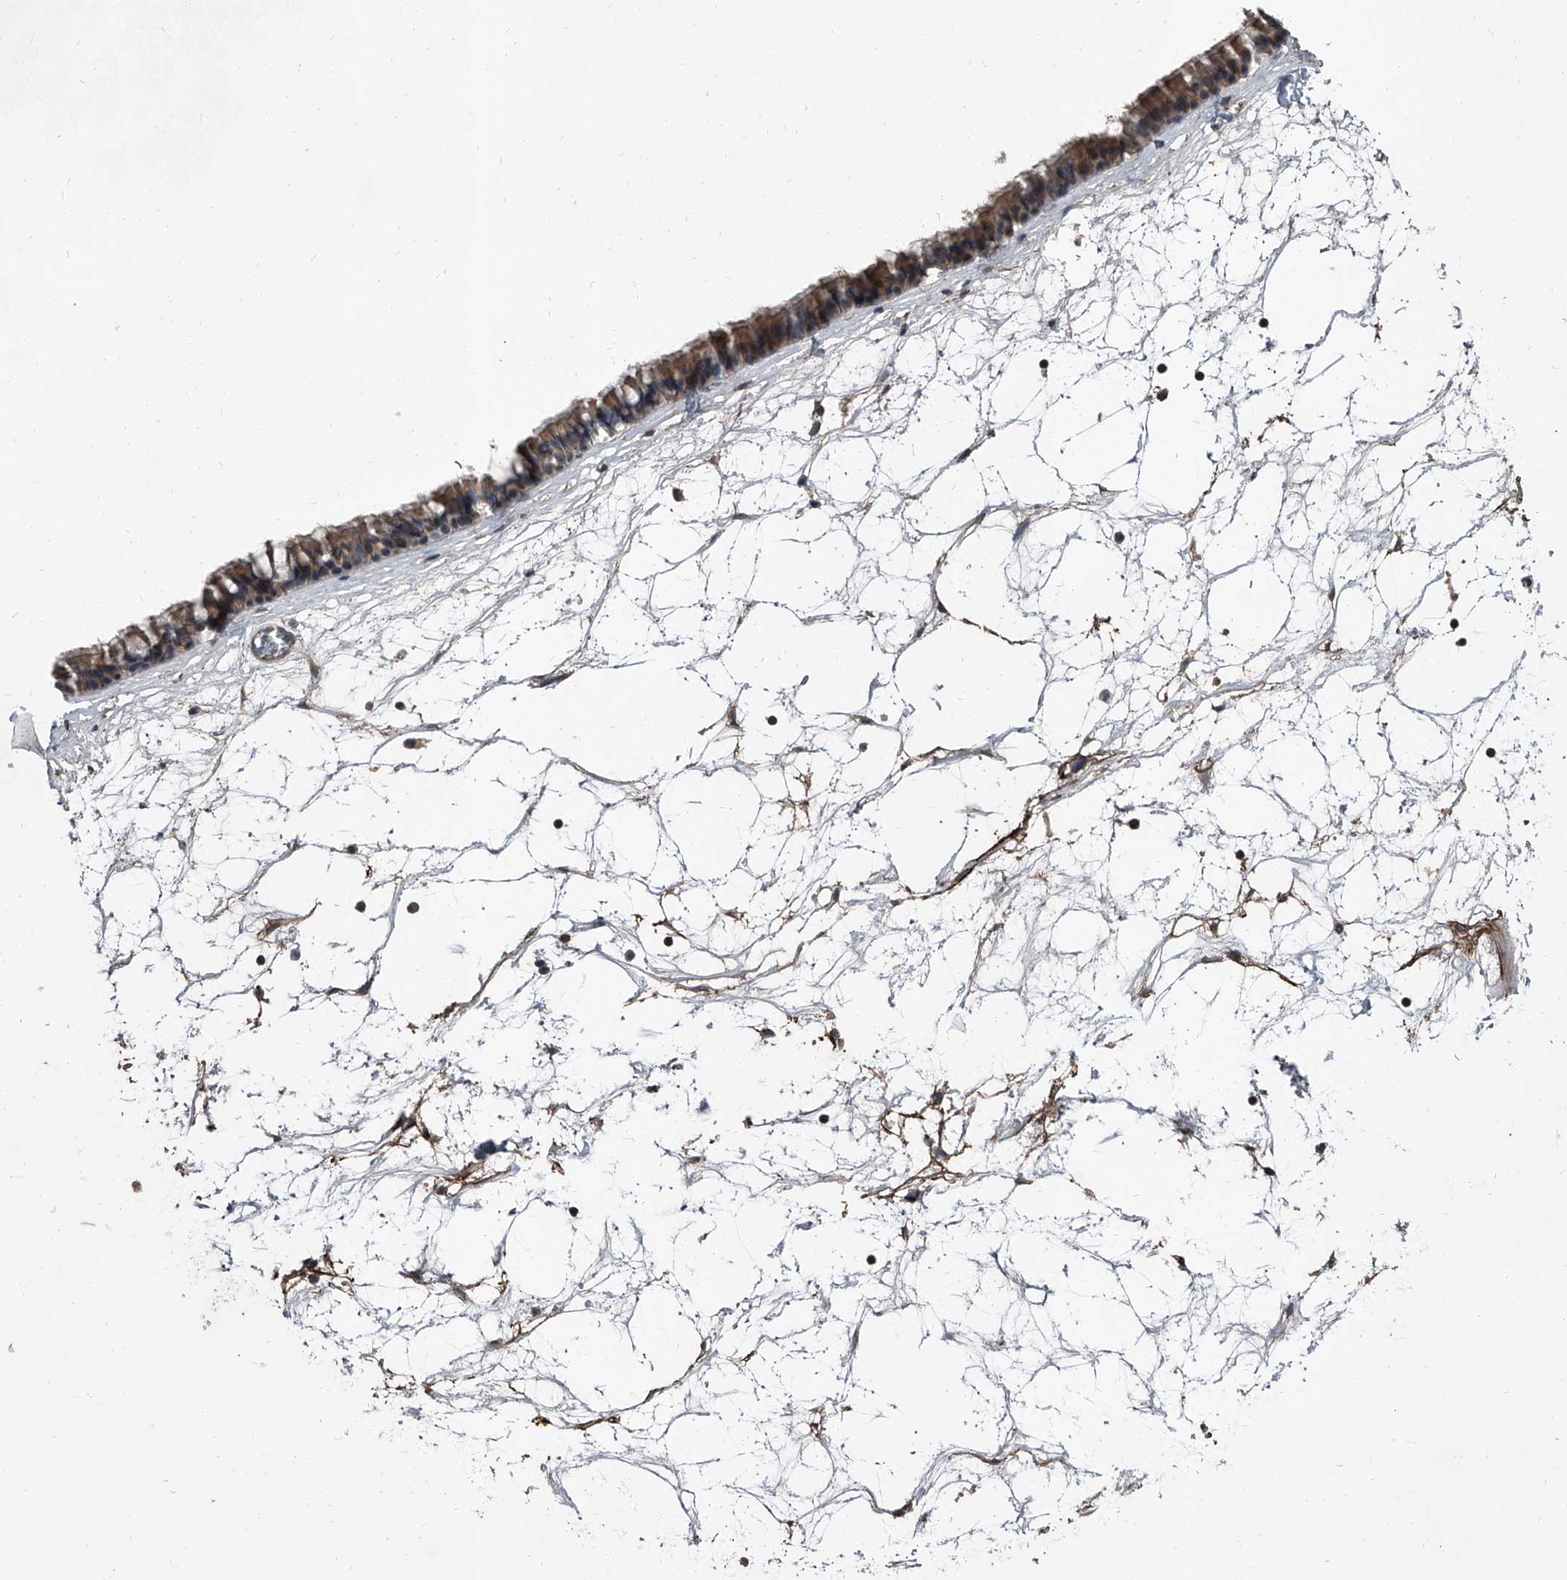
{"staining": {"intensity": "moderate", "quantity": ">75%", "location": "cytoplasmic/membranous"}, "tissue": "nasopharynx", "cell_type": "Respiratory epithelial cells", "image_type": "normal", "snomed": [{"axis": "morphology", "description": "Normal tissue, NOS"}, {"axis": "topography", "description": "Nasopharynx"}], "caption": "Protein expression analysis of unremarkable nasopharynx shows moderate cytoplasmic/membranous expression in approximately >75% of respiratory epithelial cells.", "gene": "OARD1", "patient": {"sex": "male", "age": 64}}